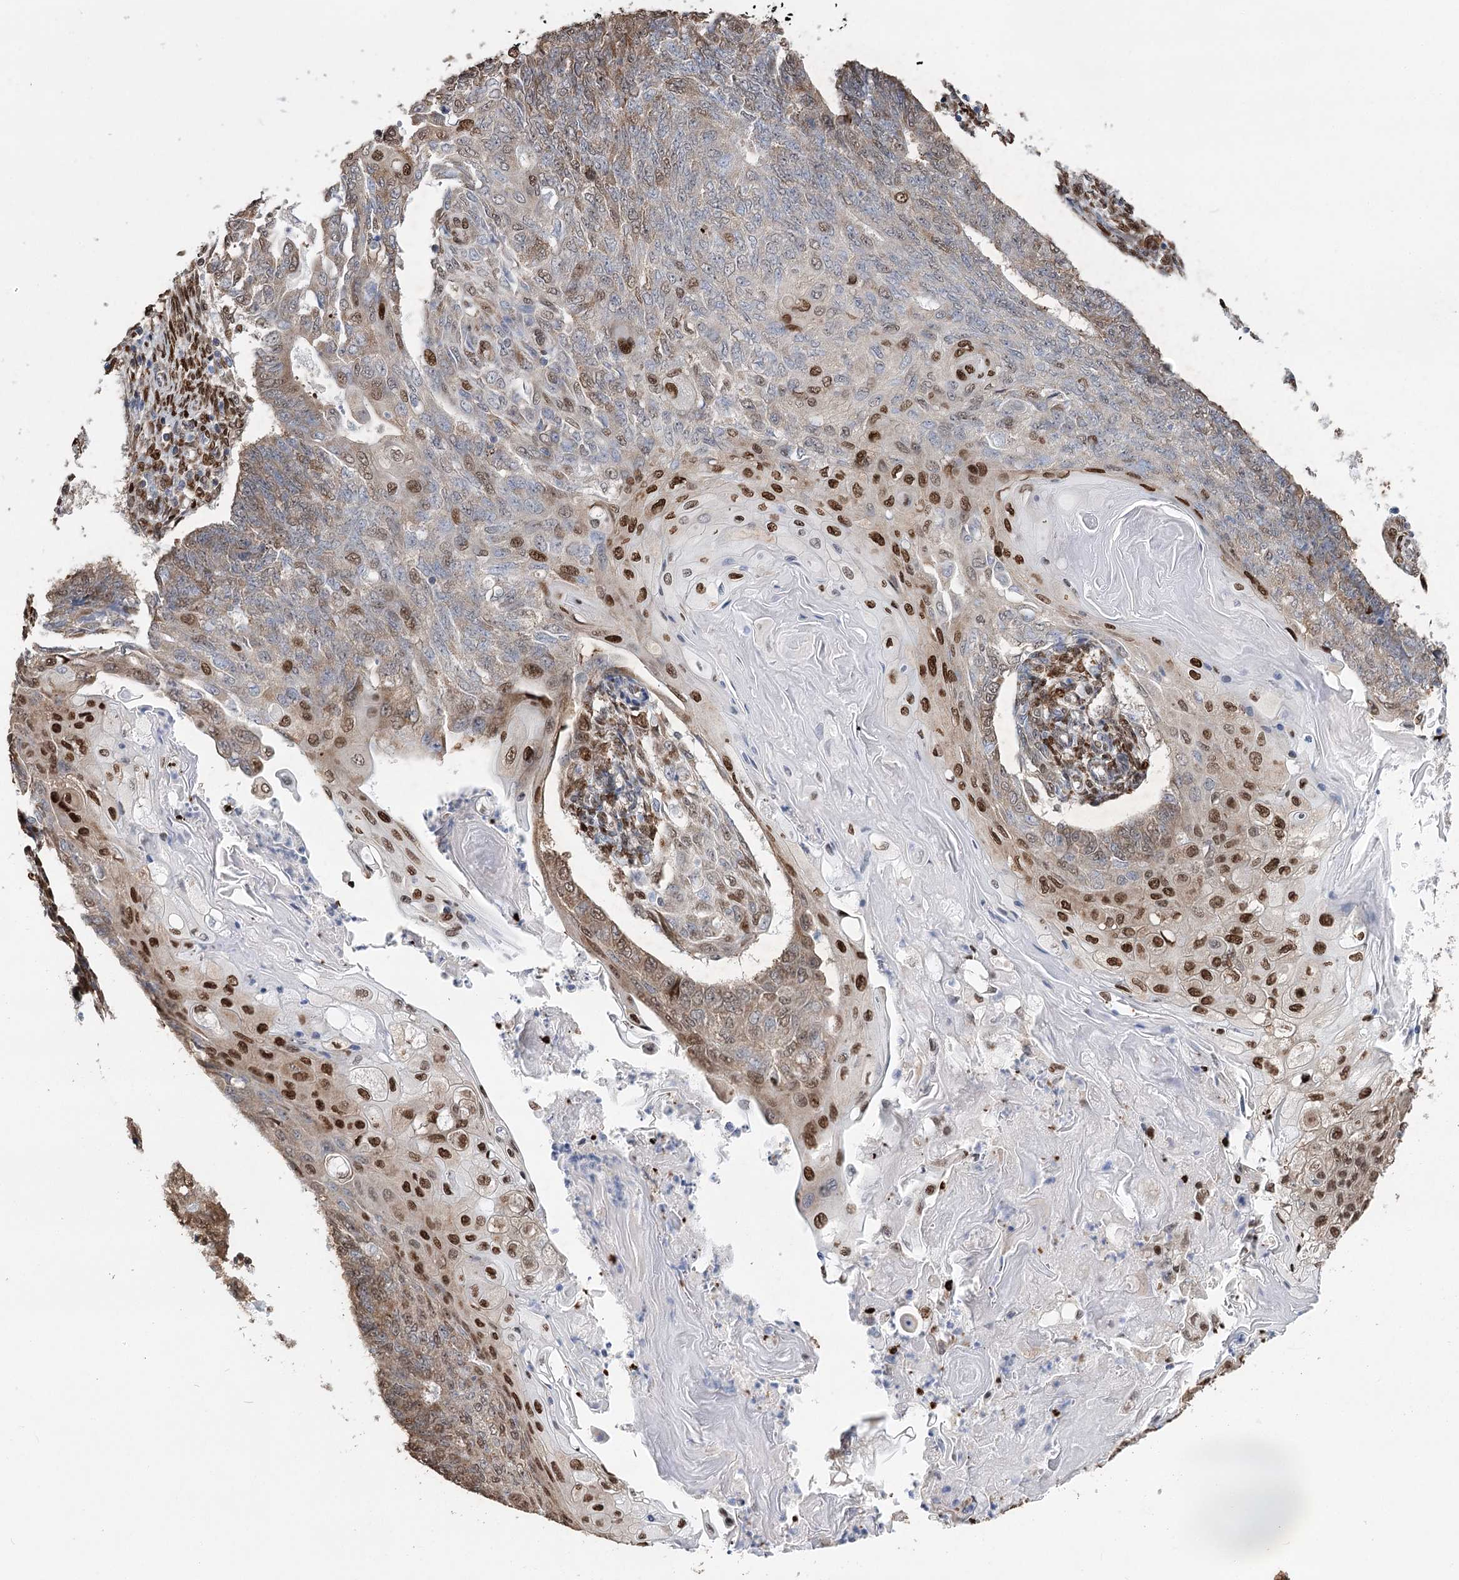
{"staining": {"intensity": "moderate", "quantity": ">75%", "location": "nuclear"}, "tissue": "endometrial cancer", "cell_type": "Tumor cells", "image_type": "cancer", "snomed": [{"axis": "morphology", "description": "Adenocarcinoma, NOS"}, {"axis": "topography", "description": "Endometrium"}], "caption": "High-magnification brightfield microscopy of endometrial cancer (adenocarcinoma) stained with DAB (3,3'-diaminobenzidine) (brown) and counterstained with hematoxylin (blue). tumor cells exhibit moderate nuclear staining is identified in approximately>75% of cells. The staining was performed using DAB (3,3'-diaminobenzidine), with brown indicating positive protein expression. Nuclei are stained blue with hematoxylin.", "gene": "NFU1", "patient": {"sex": "female", "age": 32}}